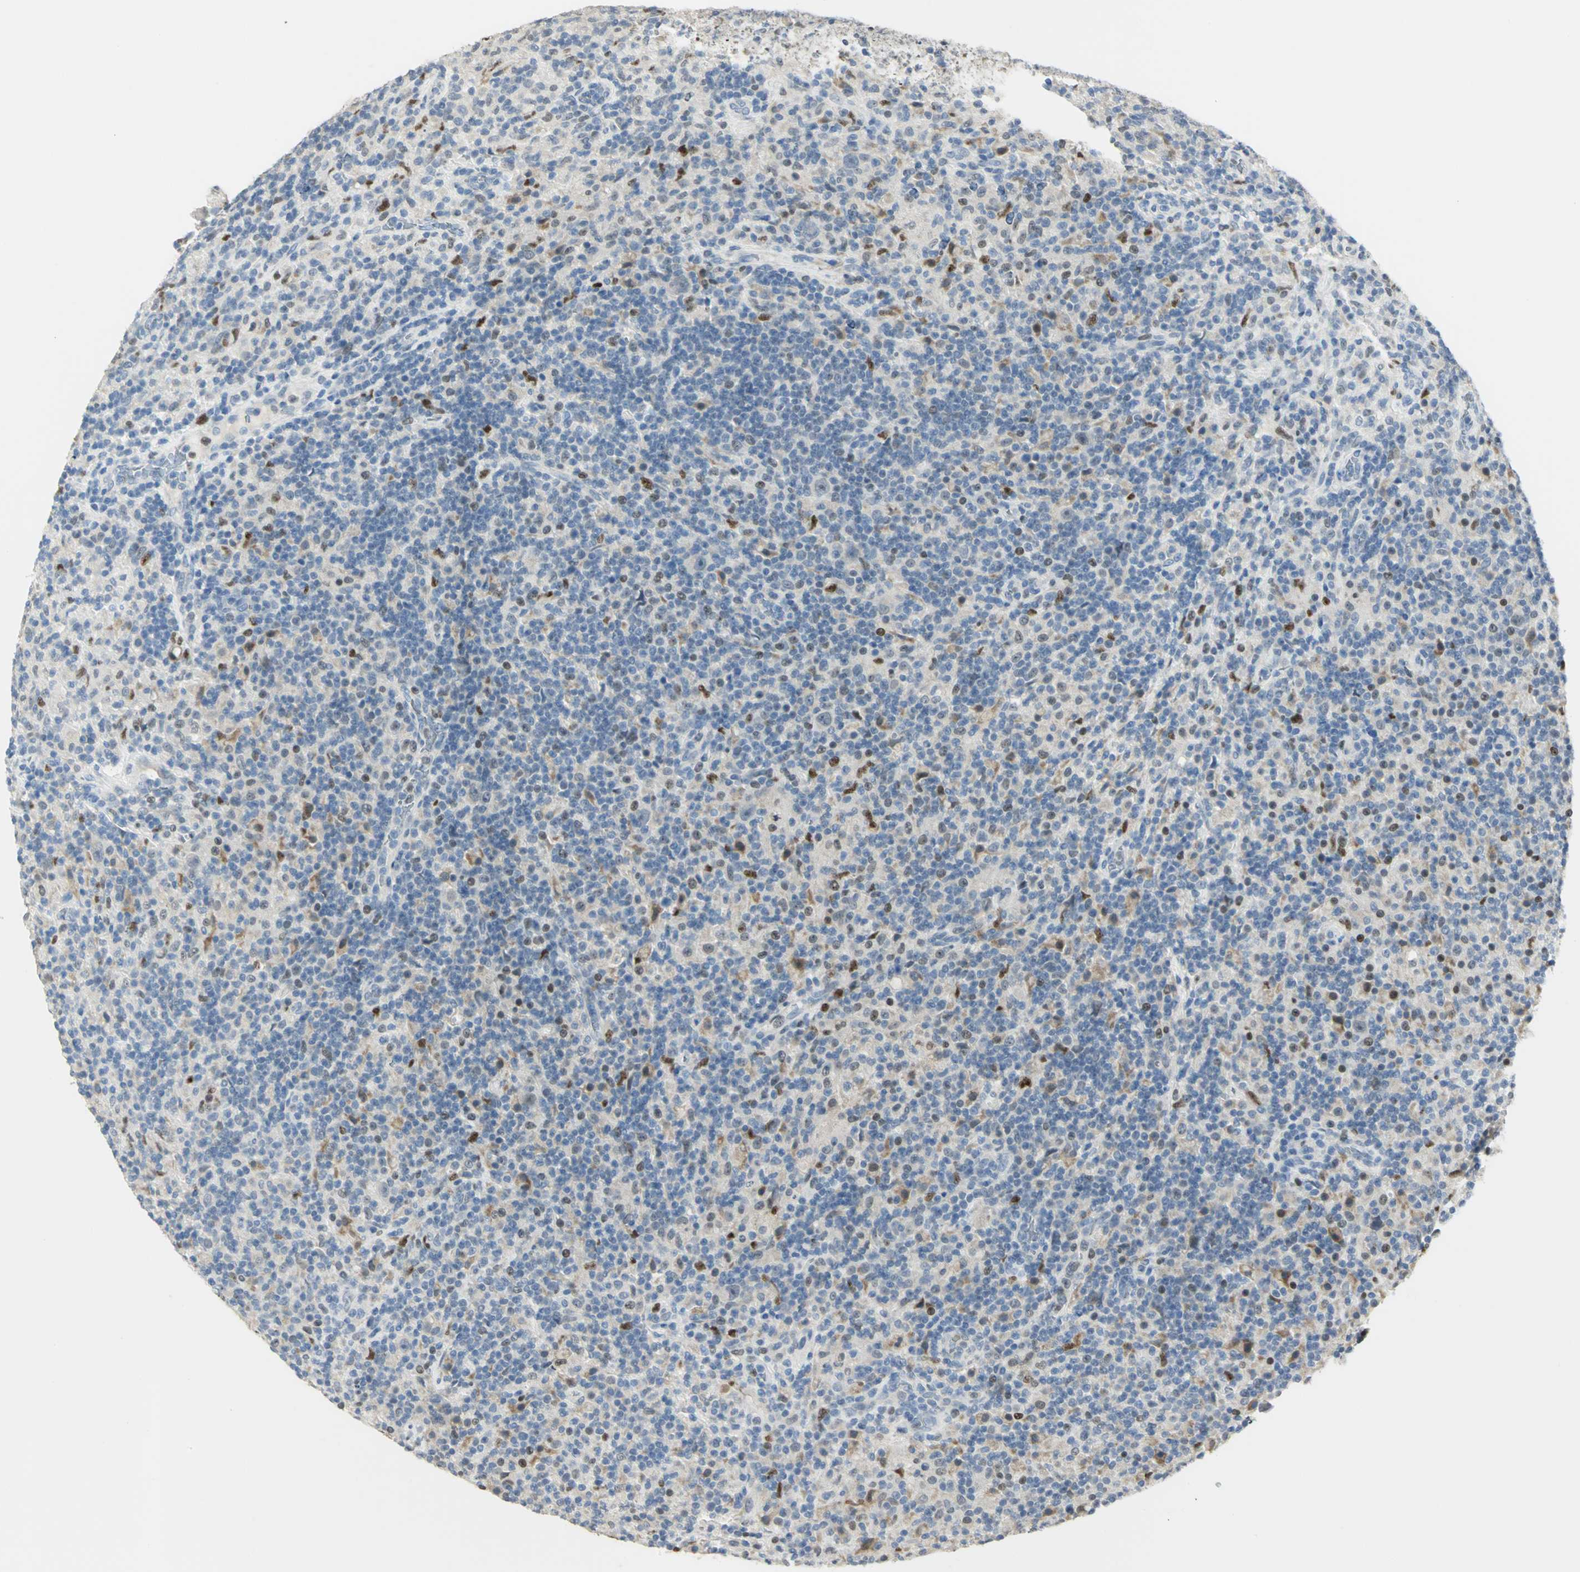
{"staining": {"intensity": "strong", "quantity": "<25%", "location": "nuclear"}, "tissue": "lymphoma", "cell_type": "Tumor cells", "image_type": "cancer", "snomed": [{"axis": "morphology", "description": "Hodgkin's disease, NOS"}, {"axis": "topography", "description": "Lymph node"}], "caption": "An immunohistochemistry (IHC) micrograph of neoplastic tissue is shown. Protein staining in brown highlights strong nuclear positivity in Hodgkin's disease within tumor cells. The staining was performed using DAB (3,3'-diaminobenzidine), with brown indicating positive protein expression. Nuclei are stained blue with hematoxylin.", "gene": "BCL6", "patient": {"sex": "male", "age": 70}}